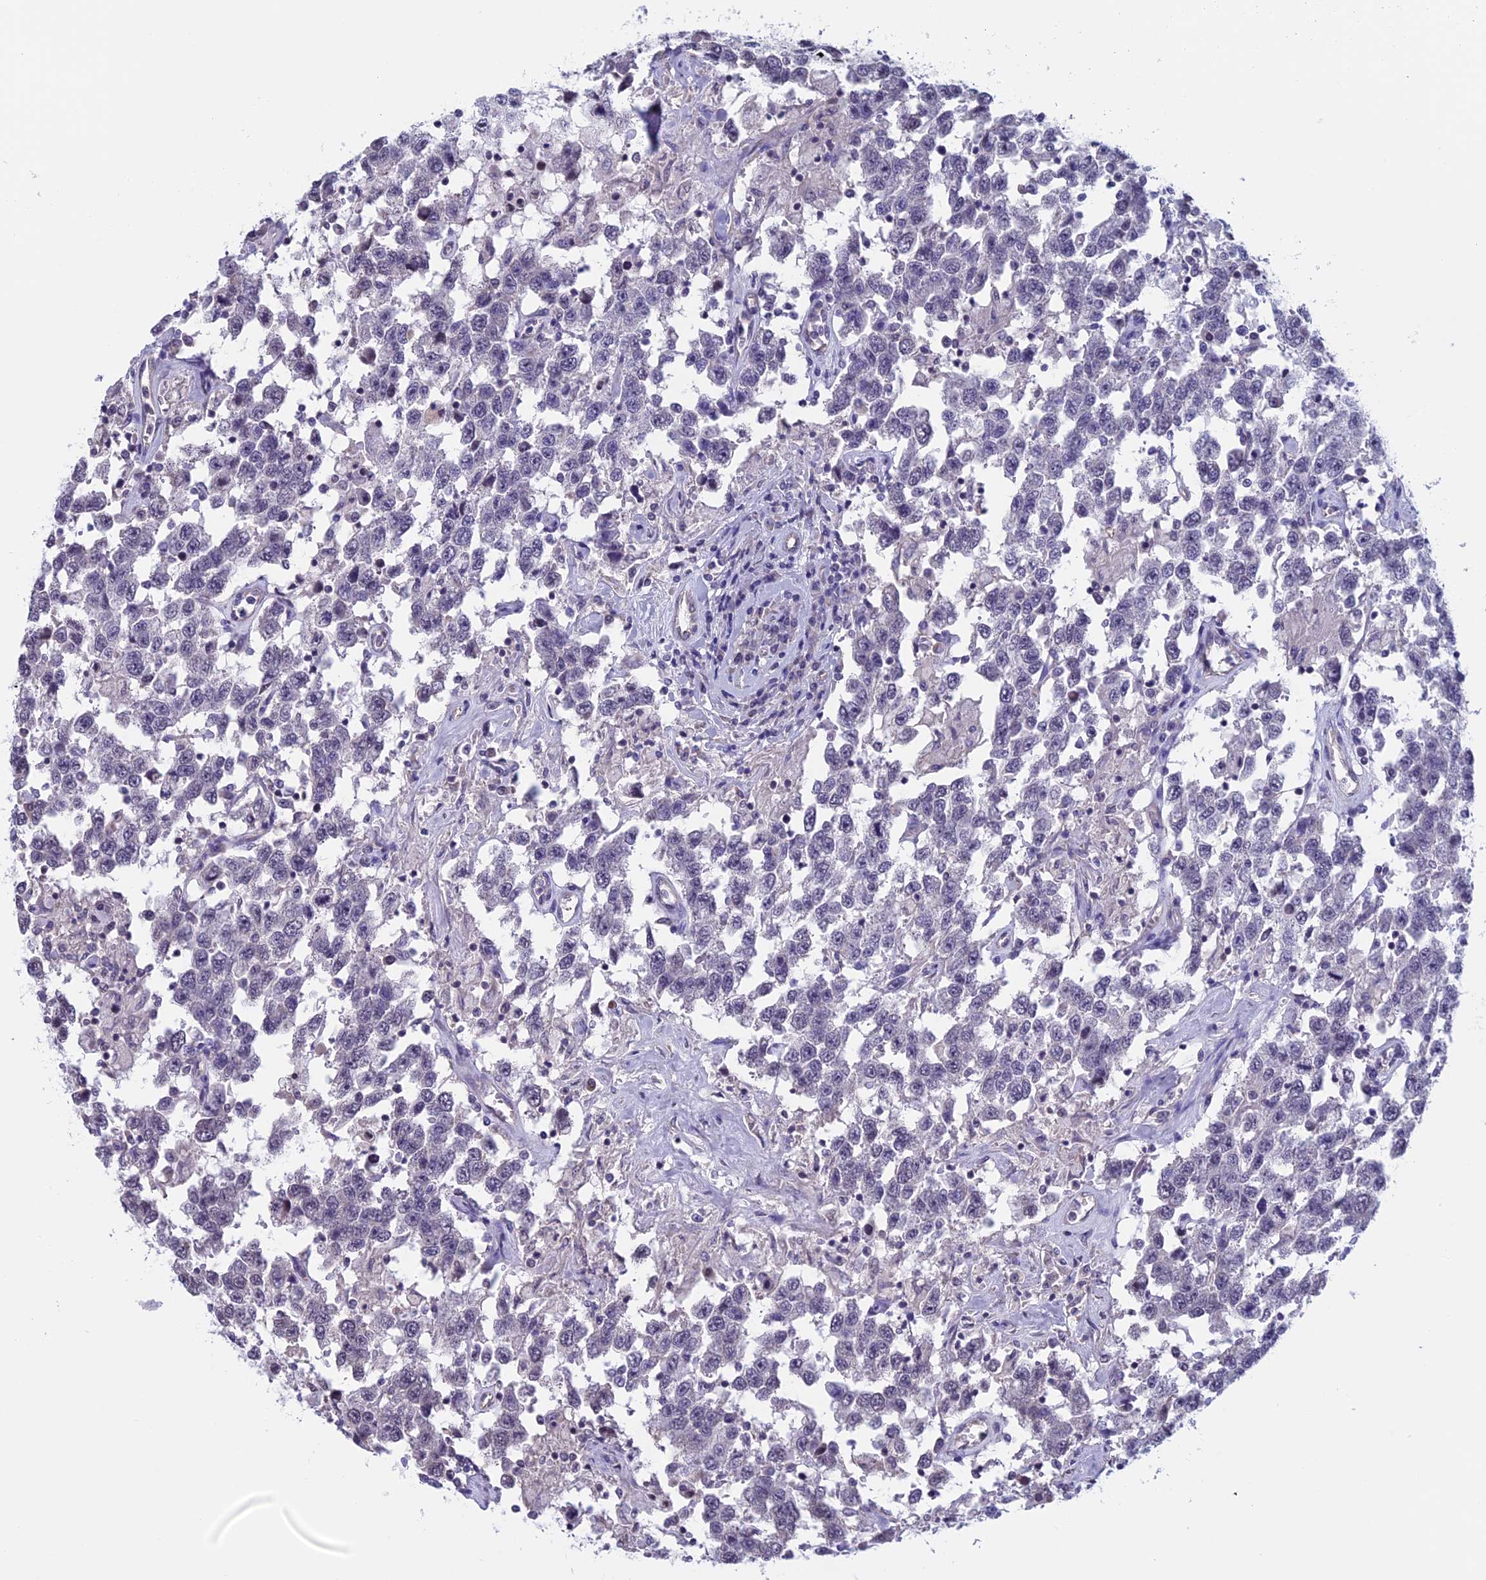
{"staining": {"intensity": "negative", "quantity": "none", "location": "none"}, "tissue": "testis cancer", "cell_type": "Tumor cells", "image_type": "cancer", "snomed": [{"axis": "morphology", "description": "Seminoma, NOS"}, {"axis": "topography", "description": "Testis"}], "caption": "A photomicrograph of human testis seminoma is negative for staining in tumor cells.", "gene": "SLC1A6", "patient": {"sex": "male", "age": 41}}